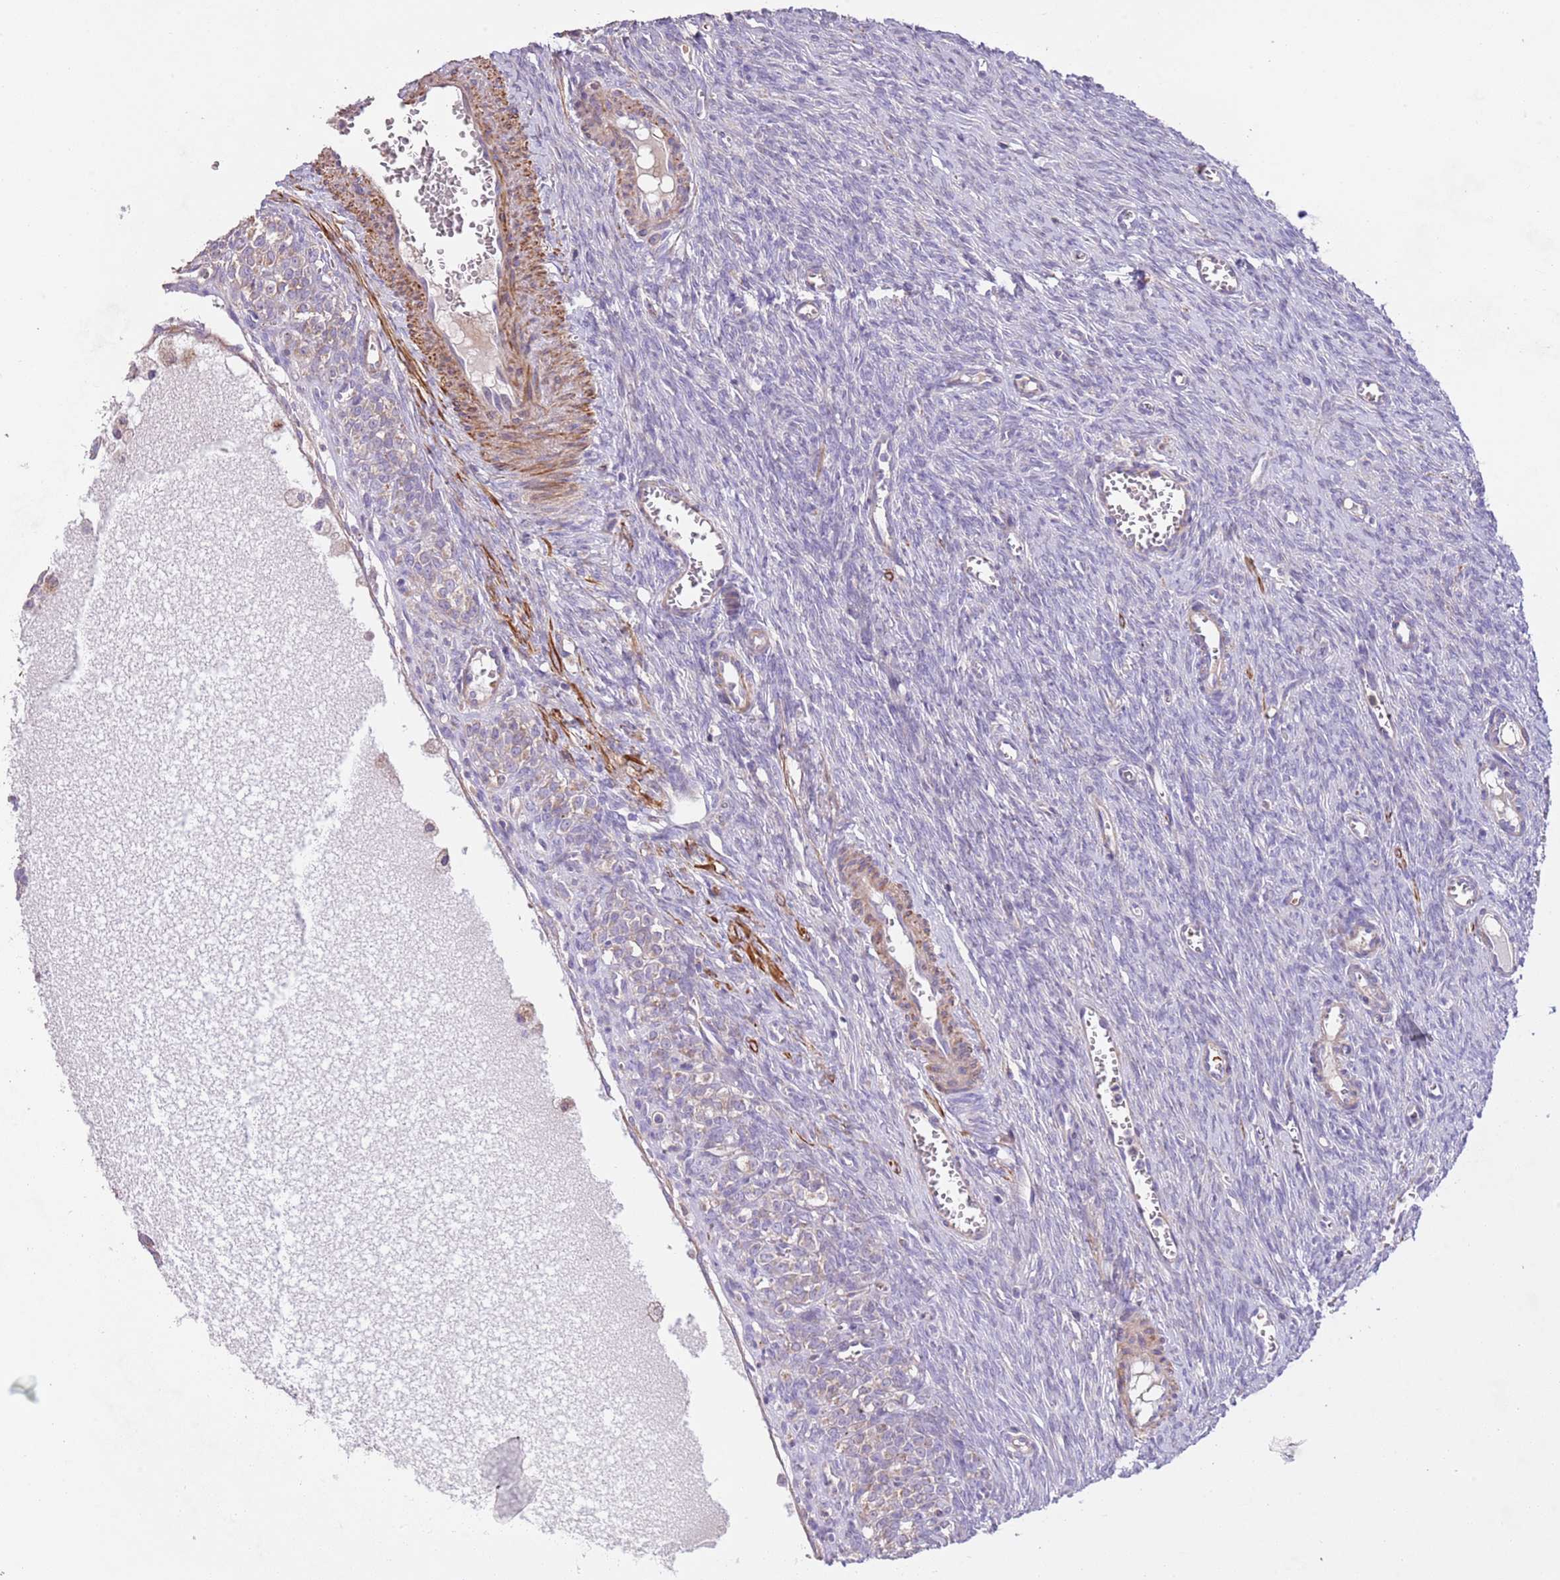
{"staining": {"intensity": "moderate", "quantity": ">75%", "location": "cytoplasmic/membranous"}, "tissue": "ovary", "cell_type": "Follicle cells", "image_type": "normal", "snomed": [{"axis": "morphology", "description": "Normal tissue, NOS"}, {"axis": "topography", "description": "Ovary"}], "caption": "Ovary stained with DAB (3,3'-diaminobenzidine) immunohistochemistry shows medium levels of moderate cytoplasmic/membranous expression in about >75% of follicle cells.", "gene": "PIGA", "patient": {"sex": "female", "age": 44}}